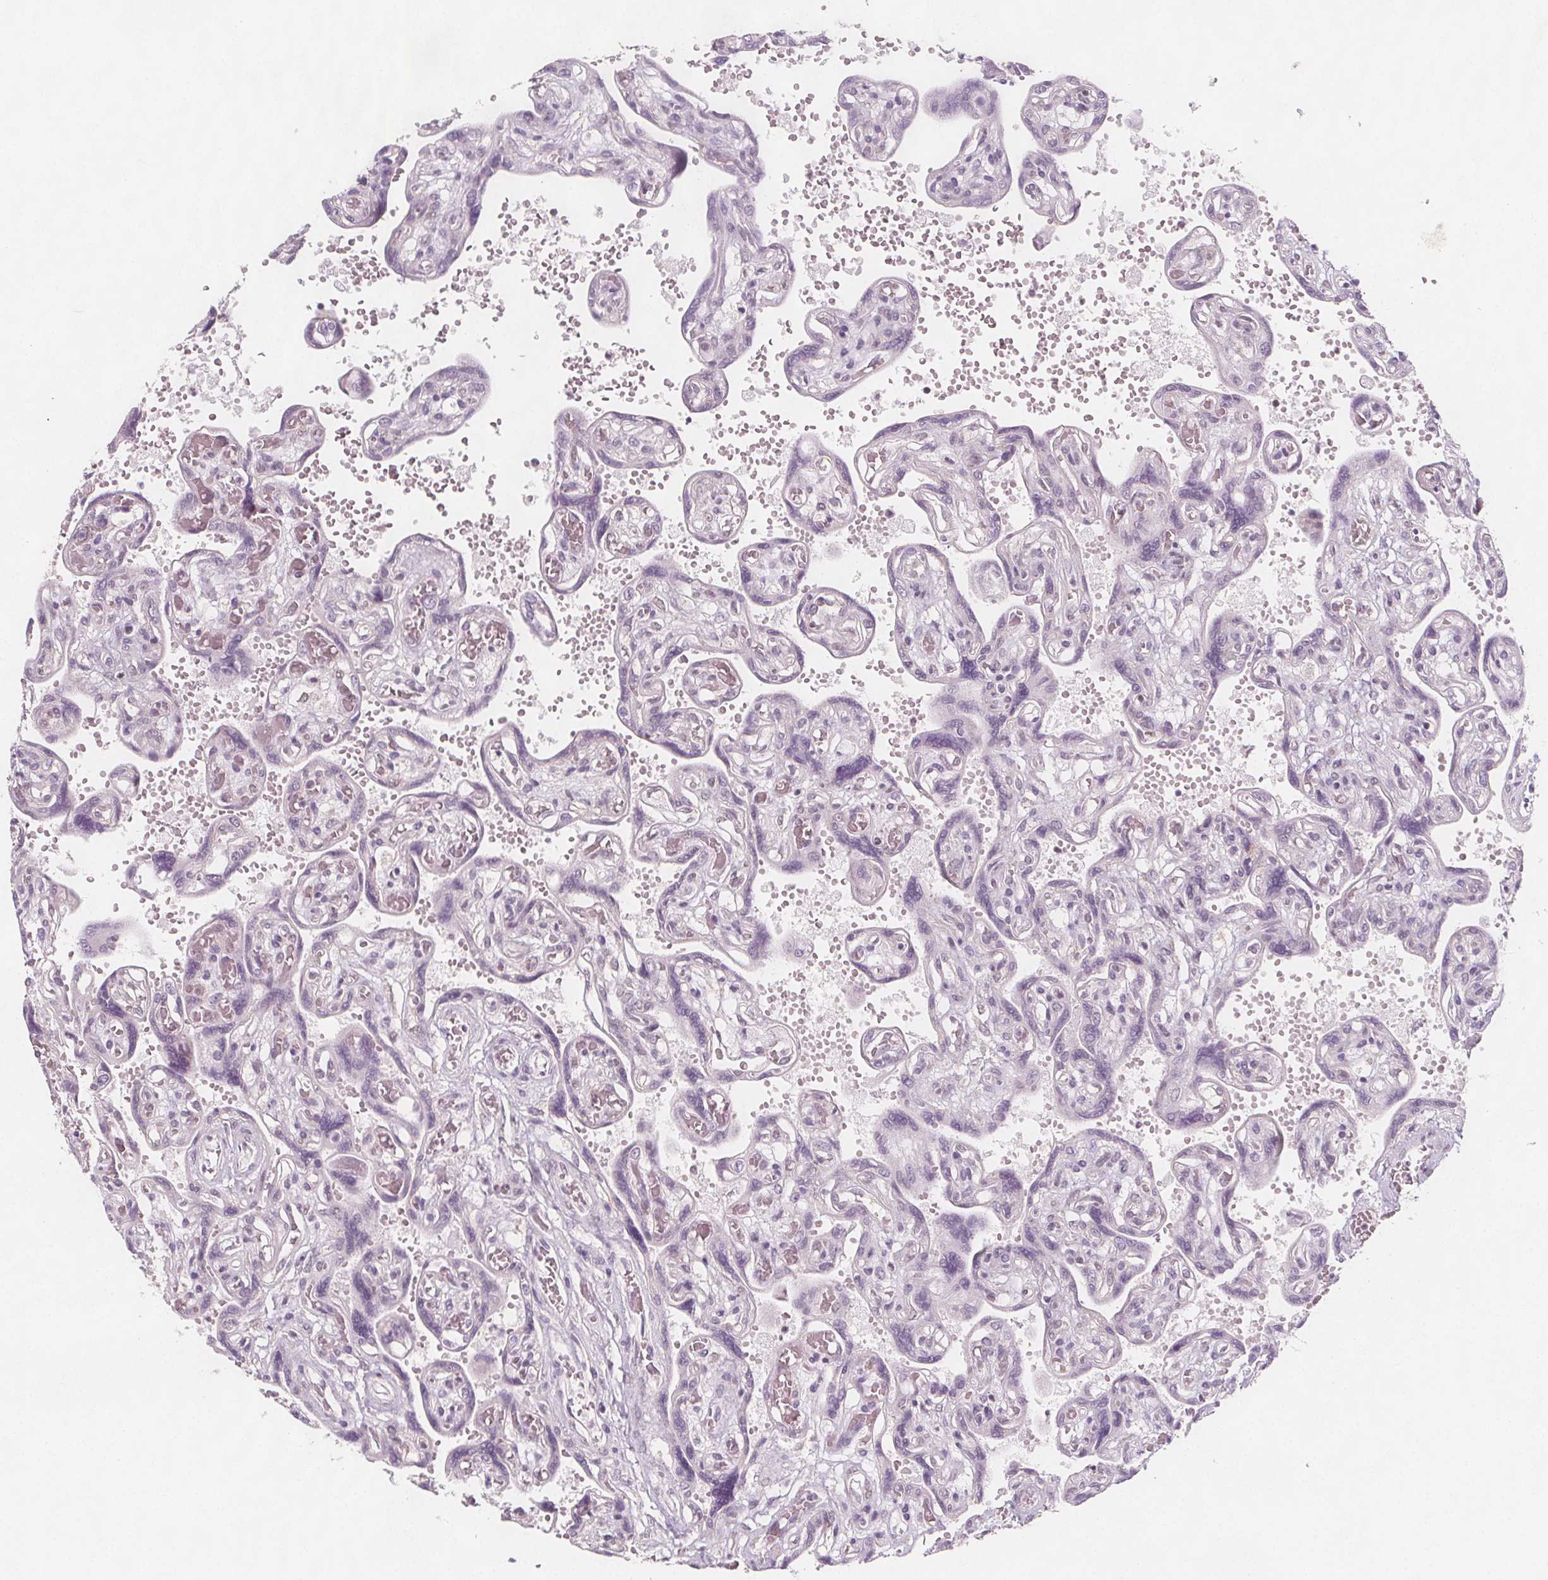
{"staining": {"intensity": "negative", "quantity": "none", "location": "none"}, "tissue": "placenta", "cell_type": "Decidual cells", "image_type": "normal", "snomed": [{"axis": "morphology", "description": "Normal tissue, NOS"}, {"axis": "topography", "description": "Placenta"}], "caption": "Immunohistochemical staining of benign human placenta displays no significant positivity in decidual cells.", "gene": "C1orf167", "patient": {"sex": "female", "age": 32}}